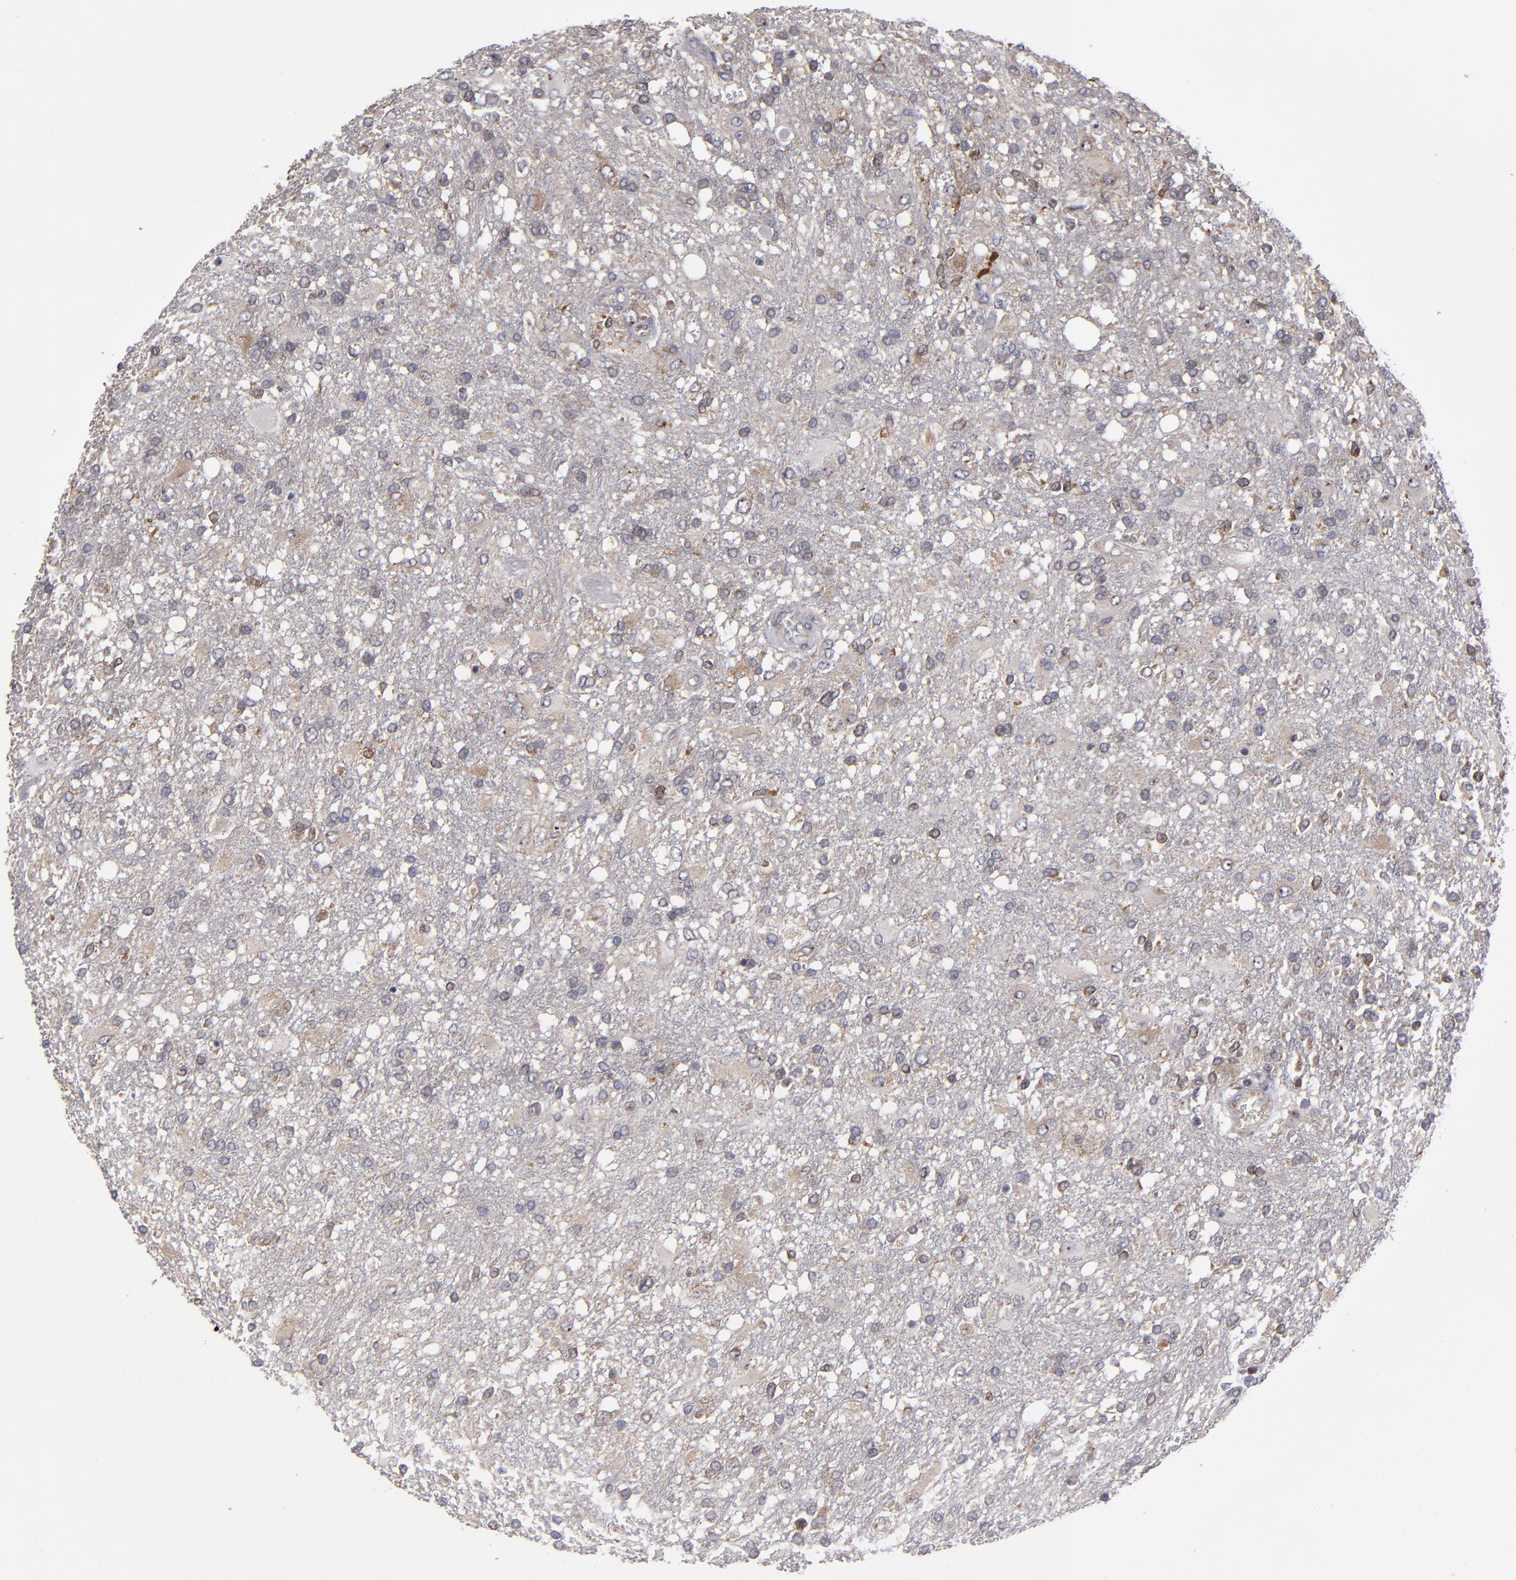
{"staining": {"intensity": "moderate", "quantity": "<25%", "location": "cytoplasmic/membranous"}, "tissue": "glioma", "cell_type": "Tumor cells", "image_type": "cancer", "snomed": [{"axis": "morphology", "description": "Glioma, malignant, High grade"}, {"axis": "topography", "description": "Cerebral cortex"}], "caption": "The immunohistochemical stain shows moderate cytoplasmic/membranous expression in tumor cells of malignant high-grade glioma tissue.", "gene": "GLCCI1", "patient": {"sex": "male", "age": 79}}